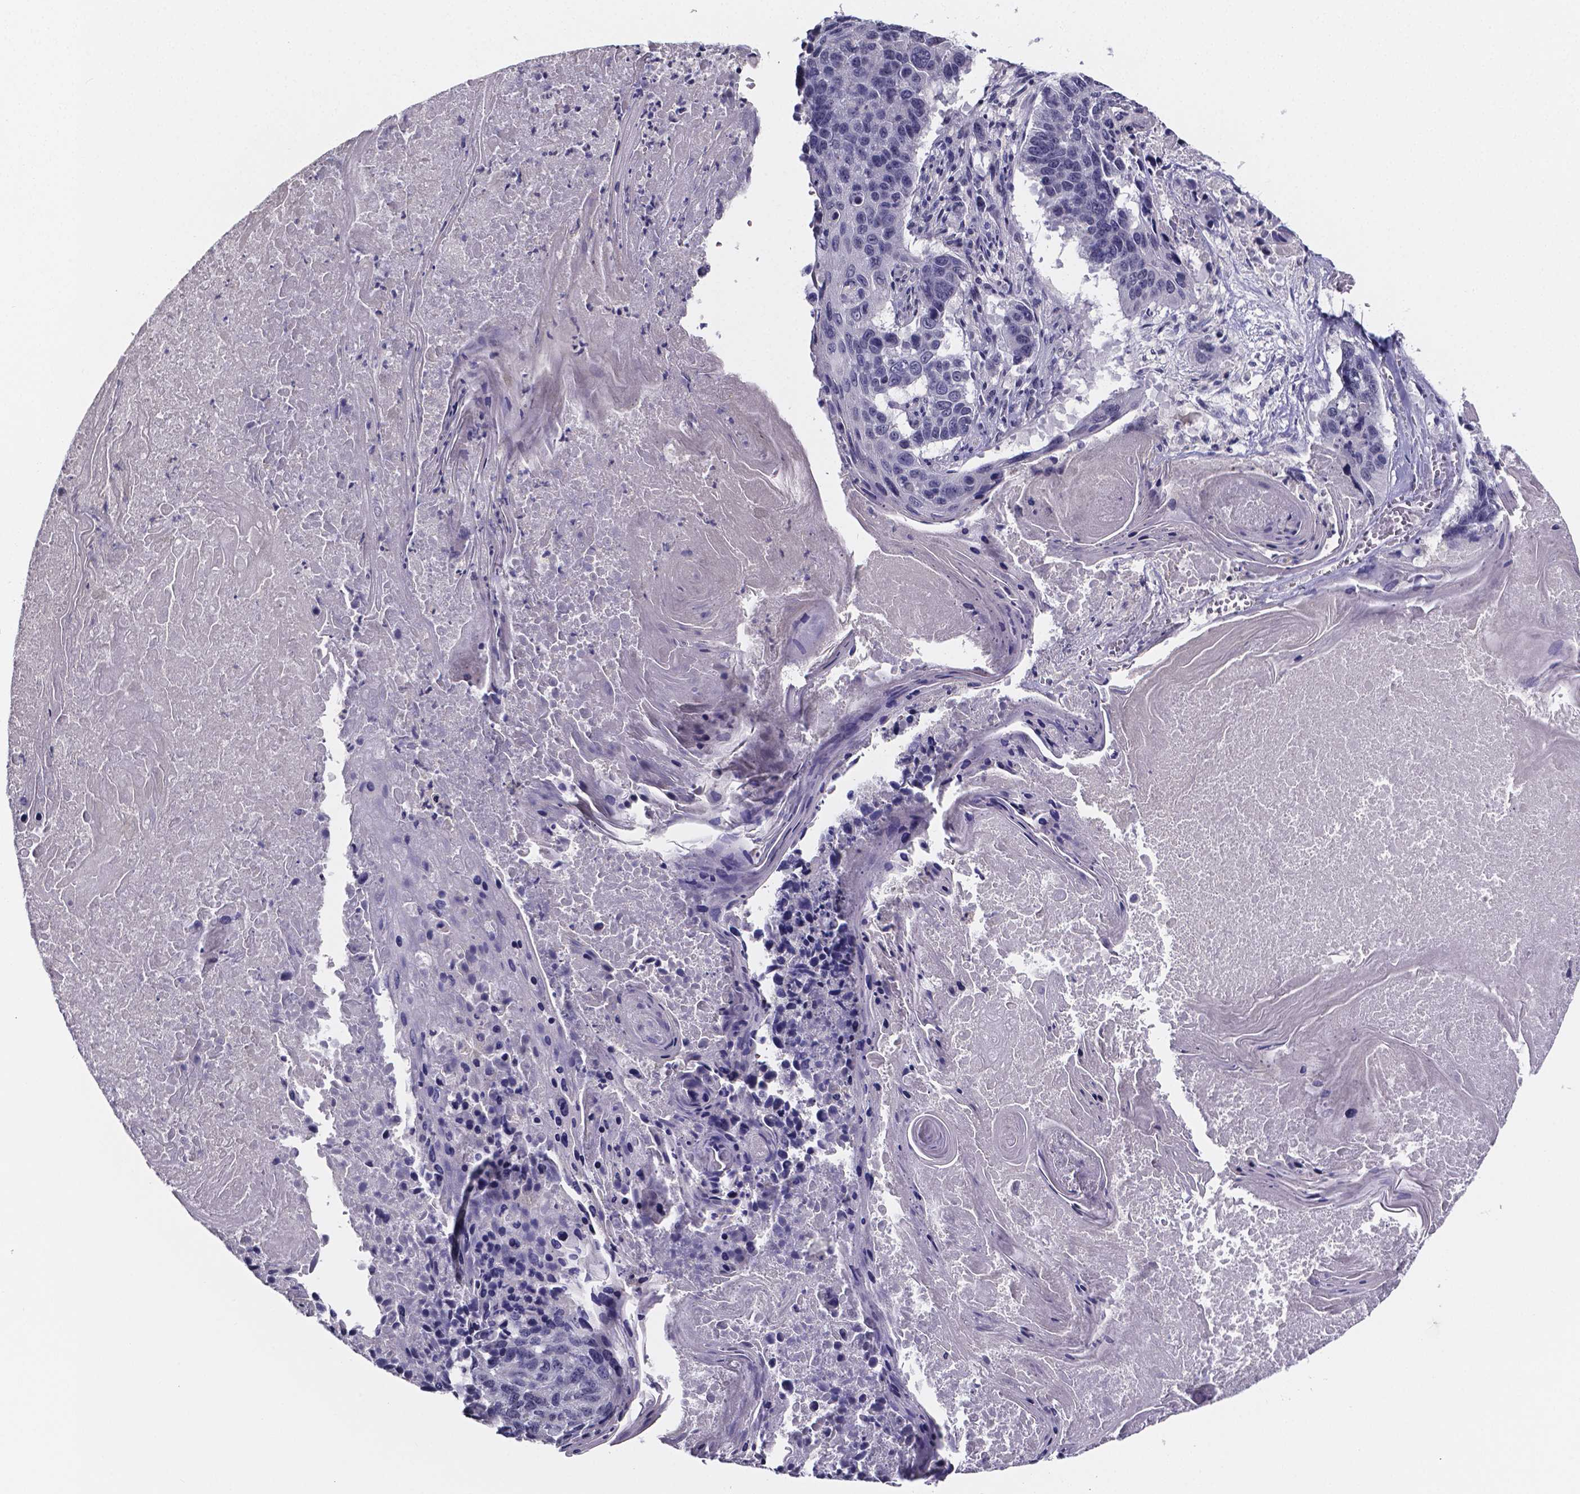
{"staining": {"intensity": "negative", "quantity": "none", "location": "none"}, "tissue": "lung cancer", "cell_type": "Tumor cells", "image_type": "cancer", "snomed": [{"axis": "morphology", "description": "Squamous cell carcinoma, NOS"}, {"axis": "topography", "description": "Lung"}], "caption": "Immunohistochemistry of human squamous cell carcinoma (lung) displays no positivity in tumor cells. (Stains: DAB immunohistochemistry (IHC) with hematoxylin counter stain, Microscopy: brightfield microscopy at high magnification).", "gene": "IZUMO1", "patient": {"sex": "male", "age": 73}}